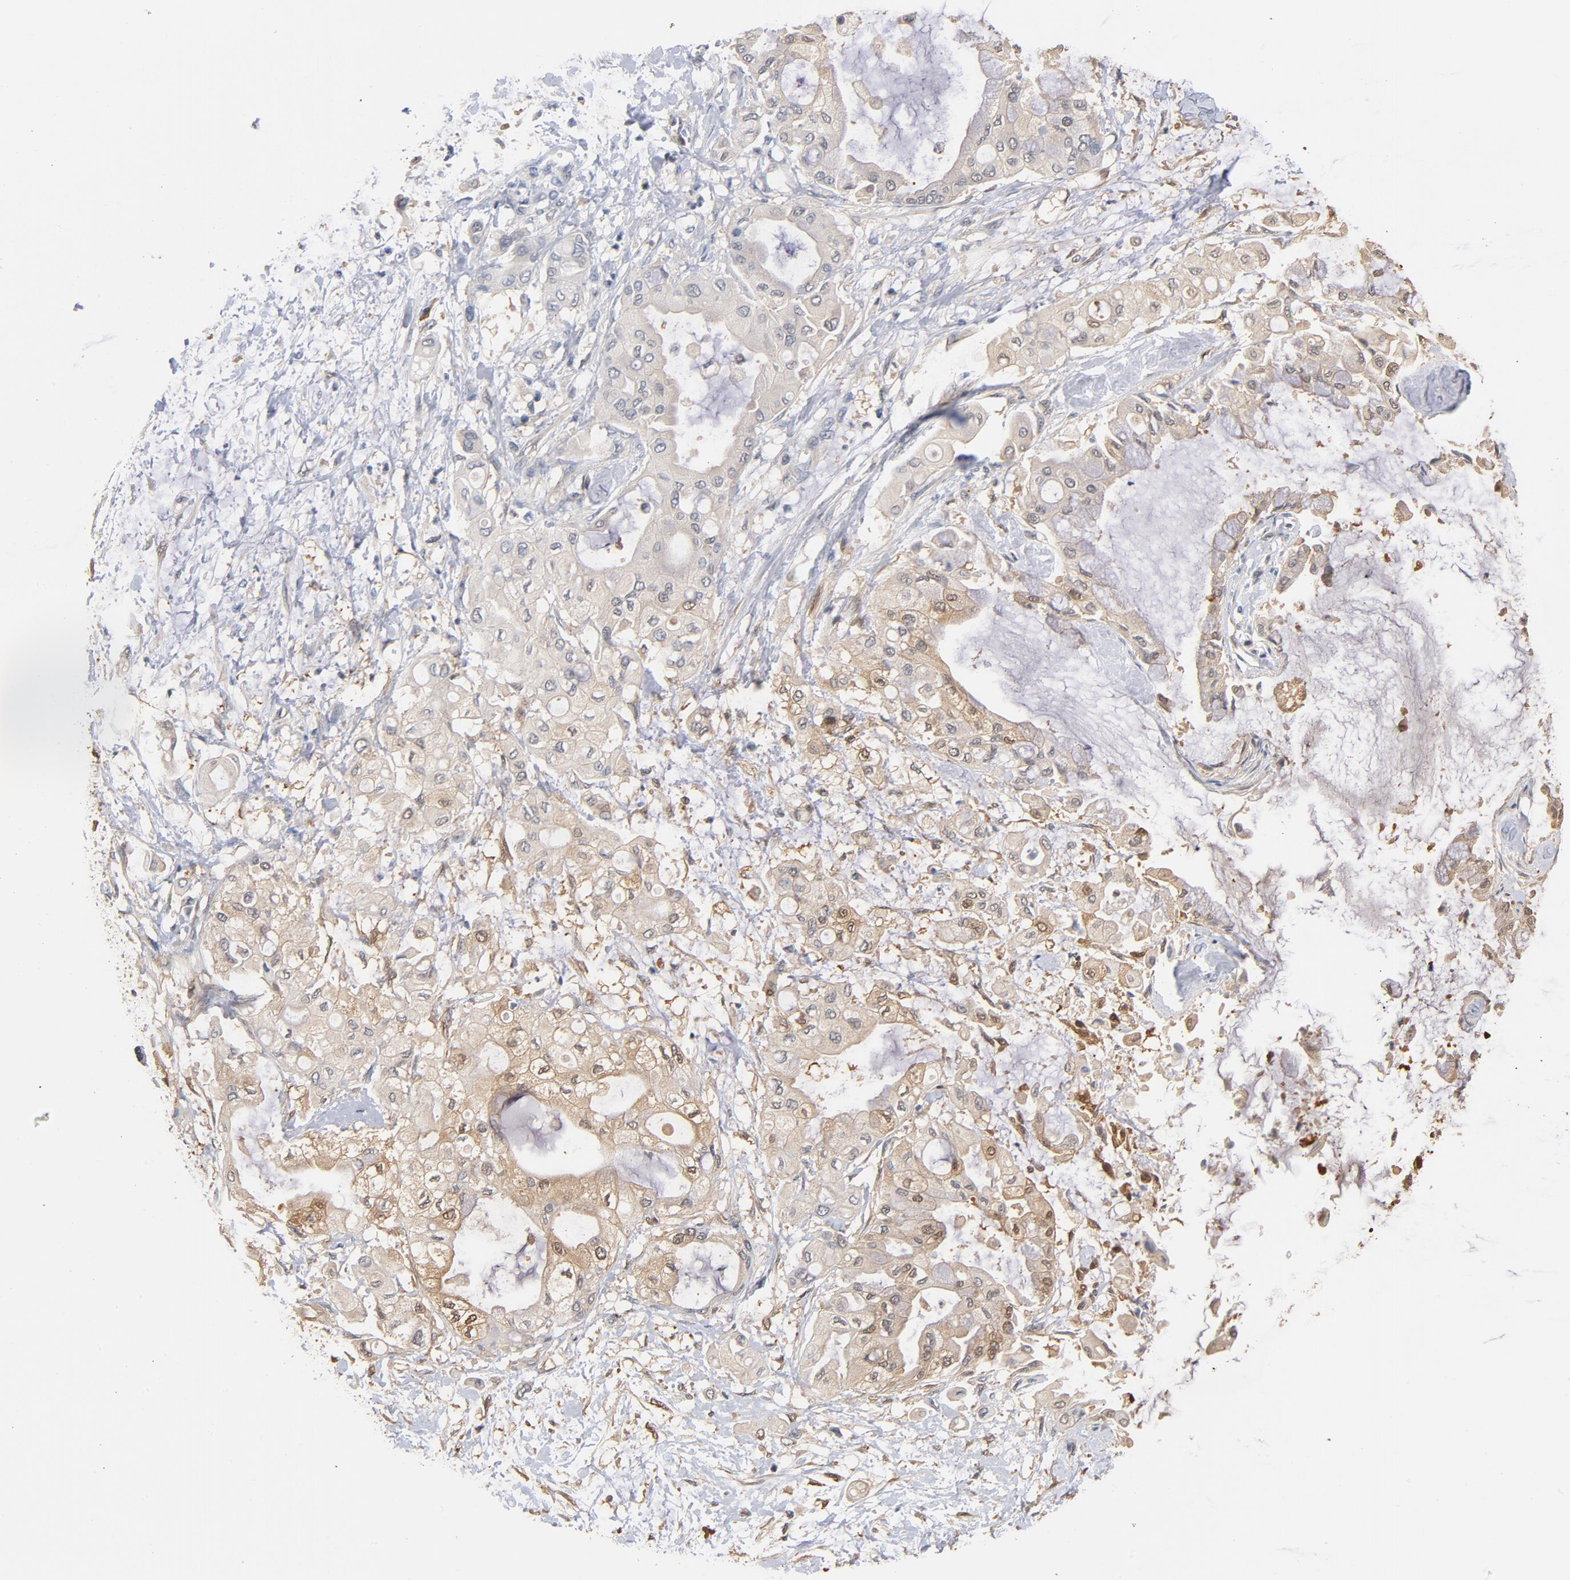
{"staining": {"intensity": "weak", "quantity": ">75%", "location": "cytoplasmic/membranous"}, "tissue": "pancreatic cancer", "cell_type": "Tumor cells", "image_type": "cancer", "snomed": [{"axis": "morphology", "description": "Adenocarcinoma, NOS"}, {"axis": "morphology", "description": "Adenocarcinoma, metastatic, NOS"}, {"axis": "topography", "description": "Lymph node"}, {"axis": "topography", "description": "Pancreas"}, {"axis": "topography", "description": "Duodenum"}], "caption": "Immunohistochemical staining of adenocarcinoma (pancreatic) demonstrates low levels of weak cytoplasmic/membranous protein staining in about >75% of tumor cells. Using DAB (3,3'-diaminobenzidine) (brown) and hematoxylin (blue) stains, captured at high magnification using brightfield microscopy.", "gene": "MIF", "patient": {"sex": "female", "age": 64}}